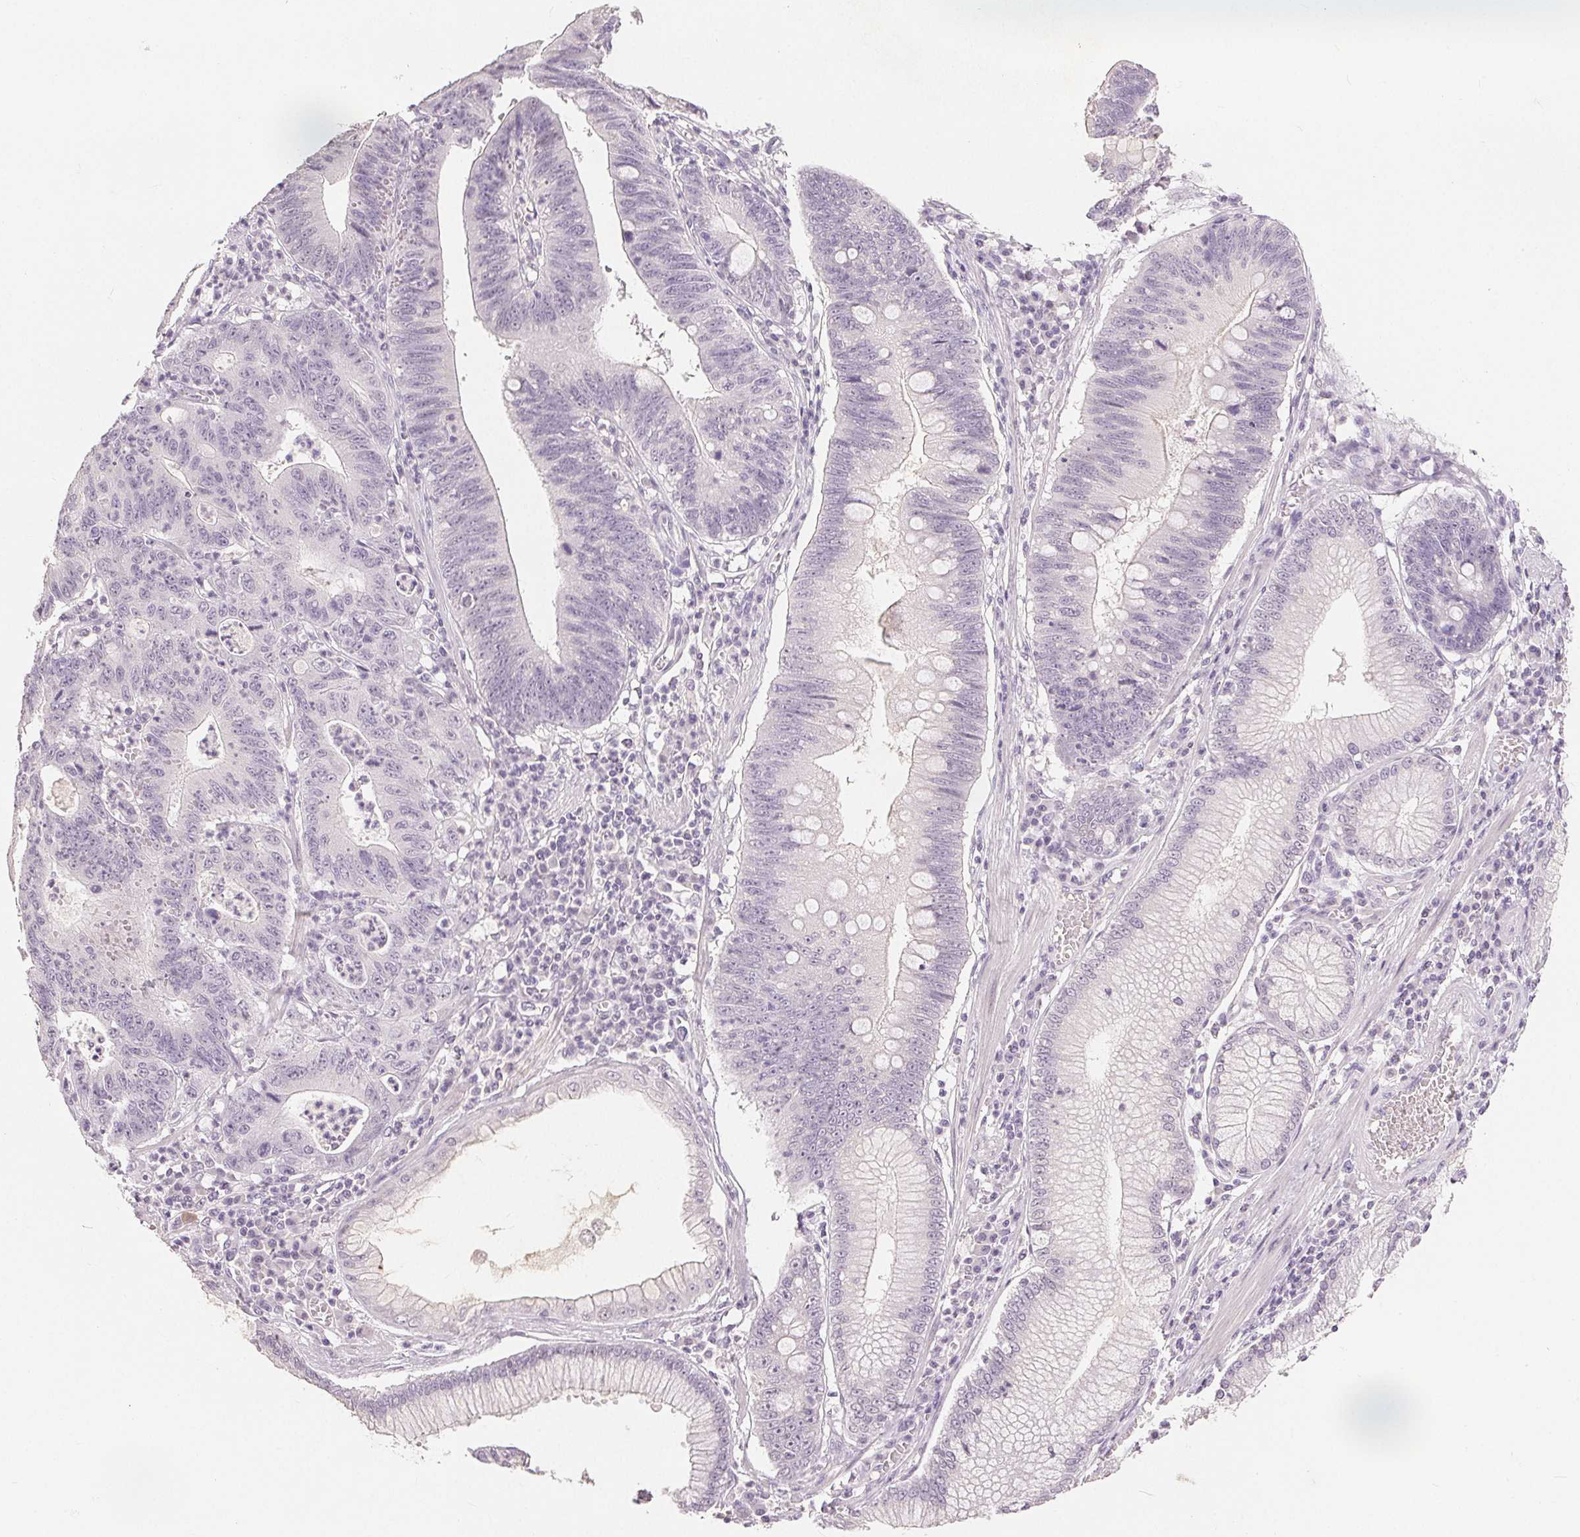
{"staining": {"intensity": "negative", "quantity": "none", "location": "none"}, "tissue": "stomach cancer", "cell_type": "Tumor cells", "image_type": "cancer", "snomed": [{"axis": "morphology", "description": "Adenocarcinoma, NOS"}, {"axis": "topography", "description": "Stomach"}], "caption": "A micrograph of human stomach adenocarcinoma is negative for staining in tumor cells. (Brightfield microscopy of DAB immunohistochemistry at high magnification).", "gene": "SLC27A5", "patient": {"sex": "male", "age": 59}}